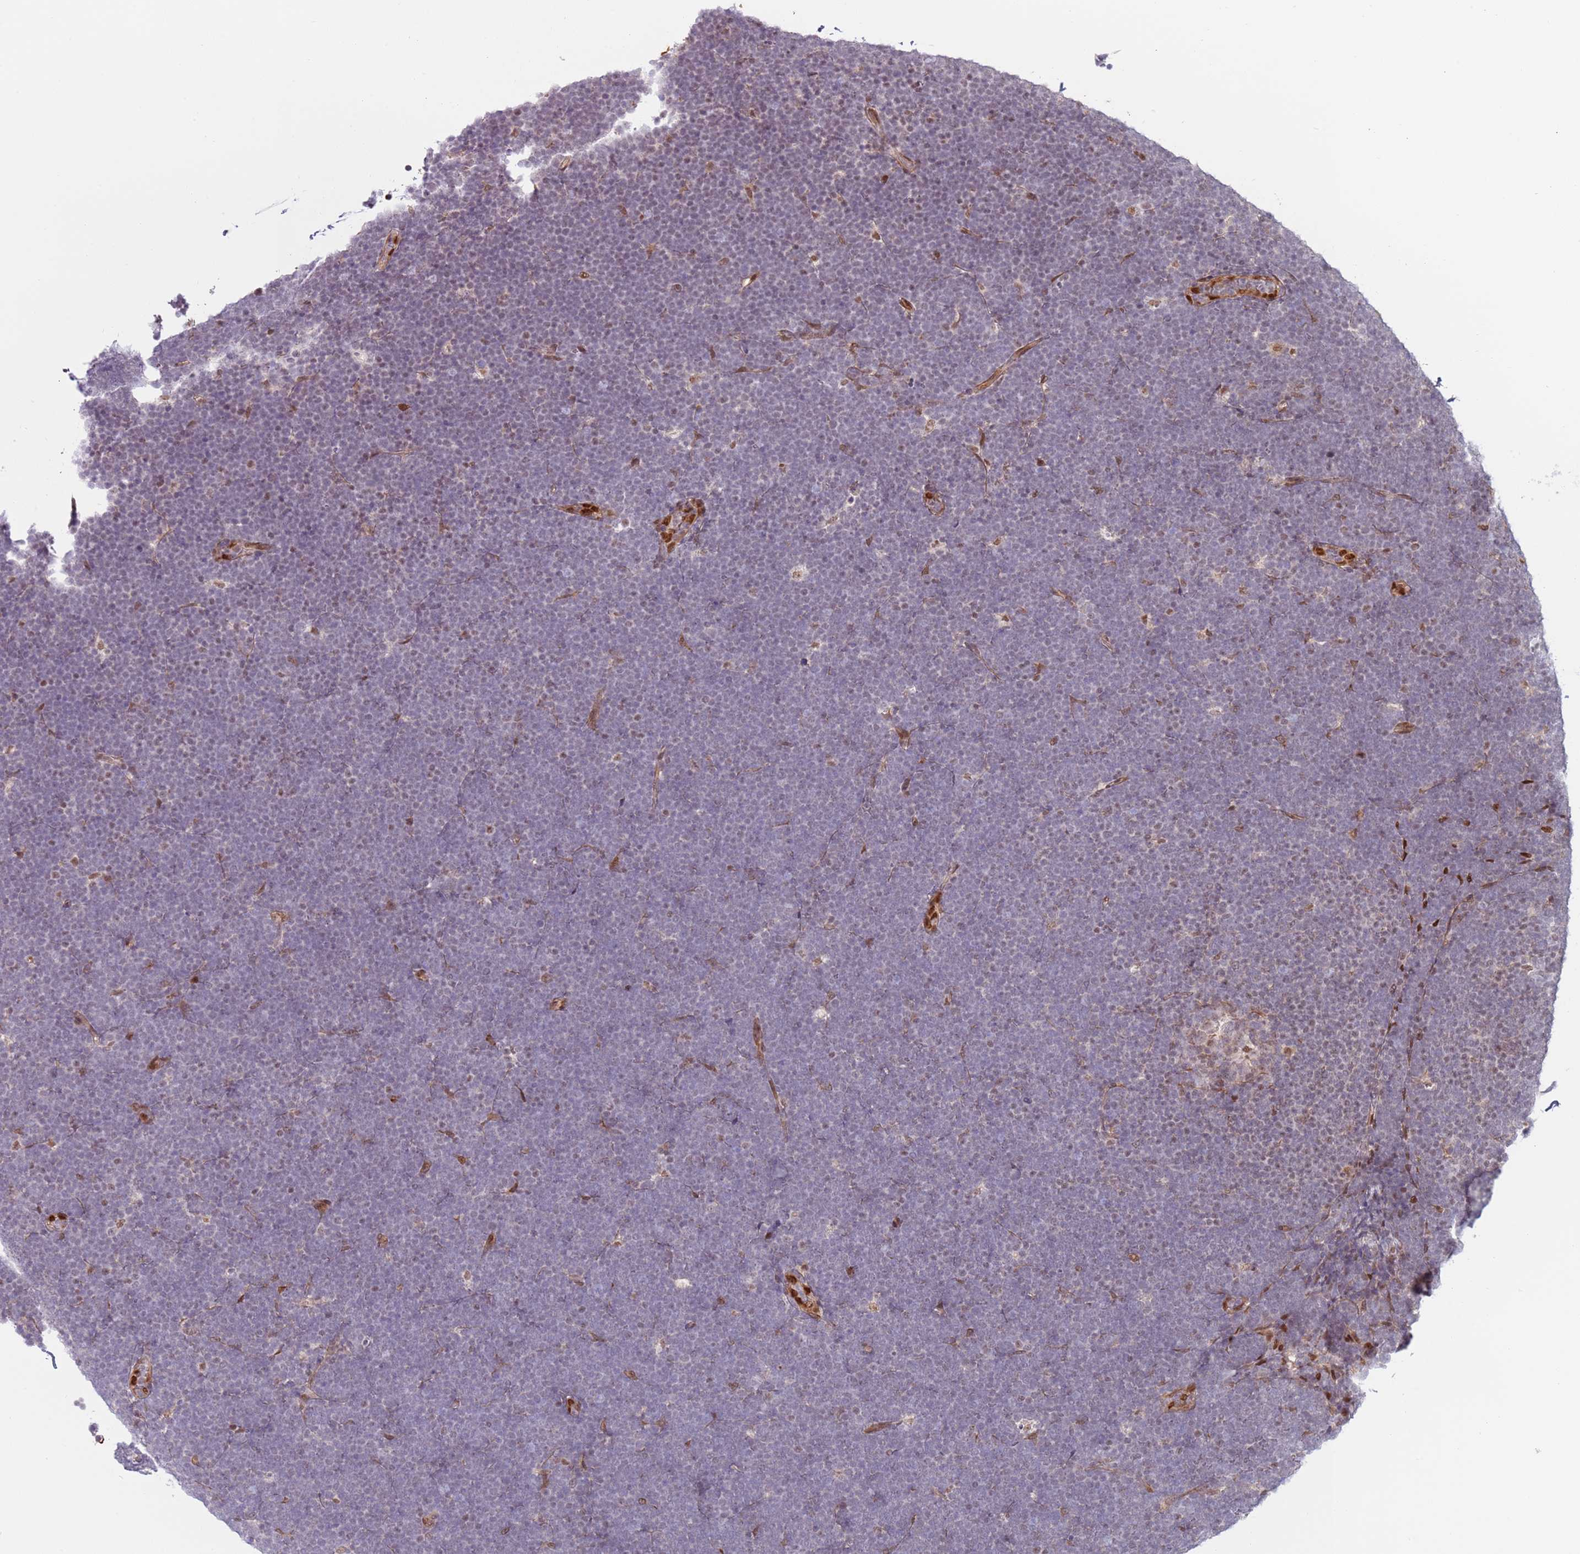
{"staining": {"intensity": "negative", "quantity": "none", "location": "none"}, "tissue": "lymphoma", "cell_type": "Tumor cells", "image_type": "cancer", "snomed": [{"axis": "morphology", "description": "Malignant lymphoma, non-Hodgkin's type, High grade"}, {"axis": "topography", "description": "Lymph node"}], "caption": "This is an IHC image of human malignant lymphoma, non-Hodgkin's type (high-grade). There is no staining in tumor cells.", "gene": "DCAF4", "patient": {"sex": "male", "age": 13}}